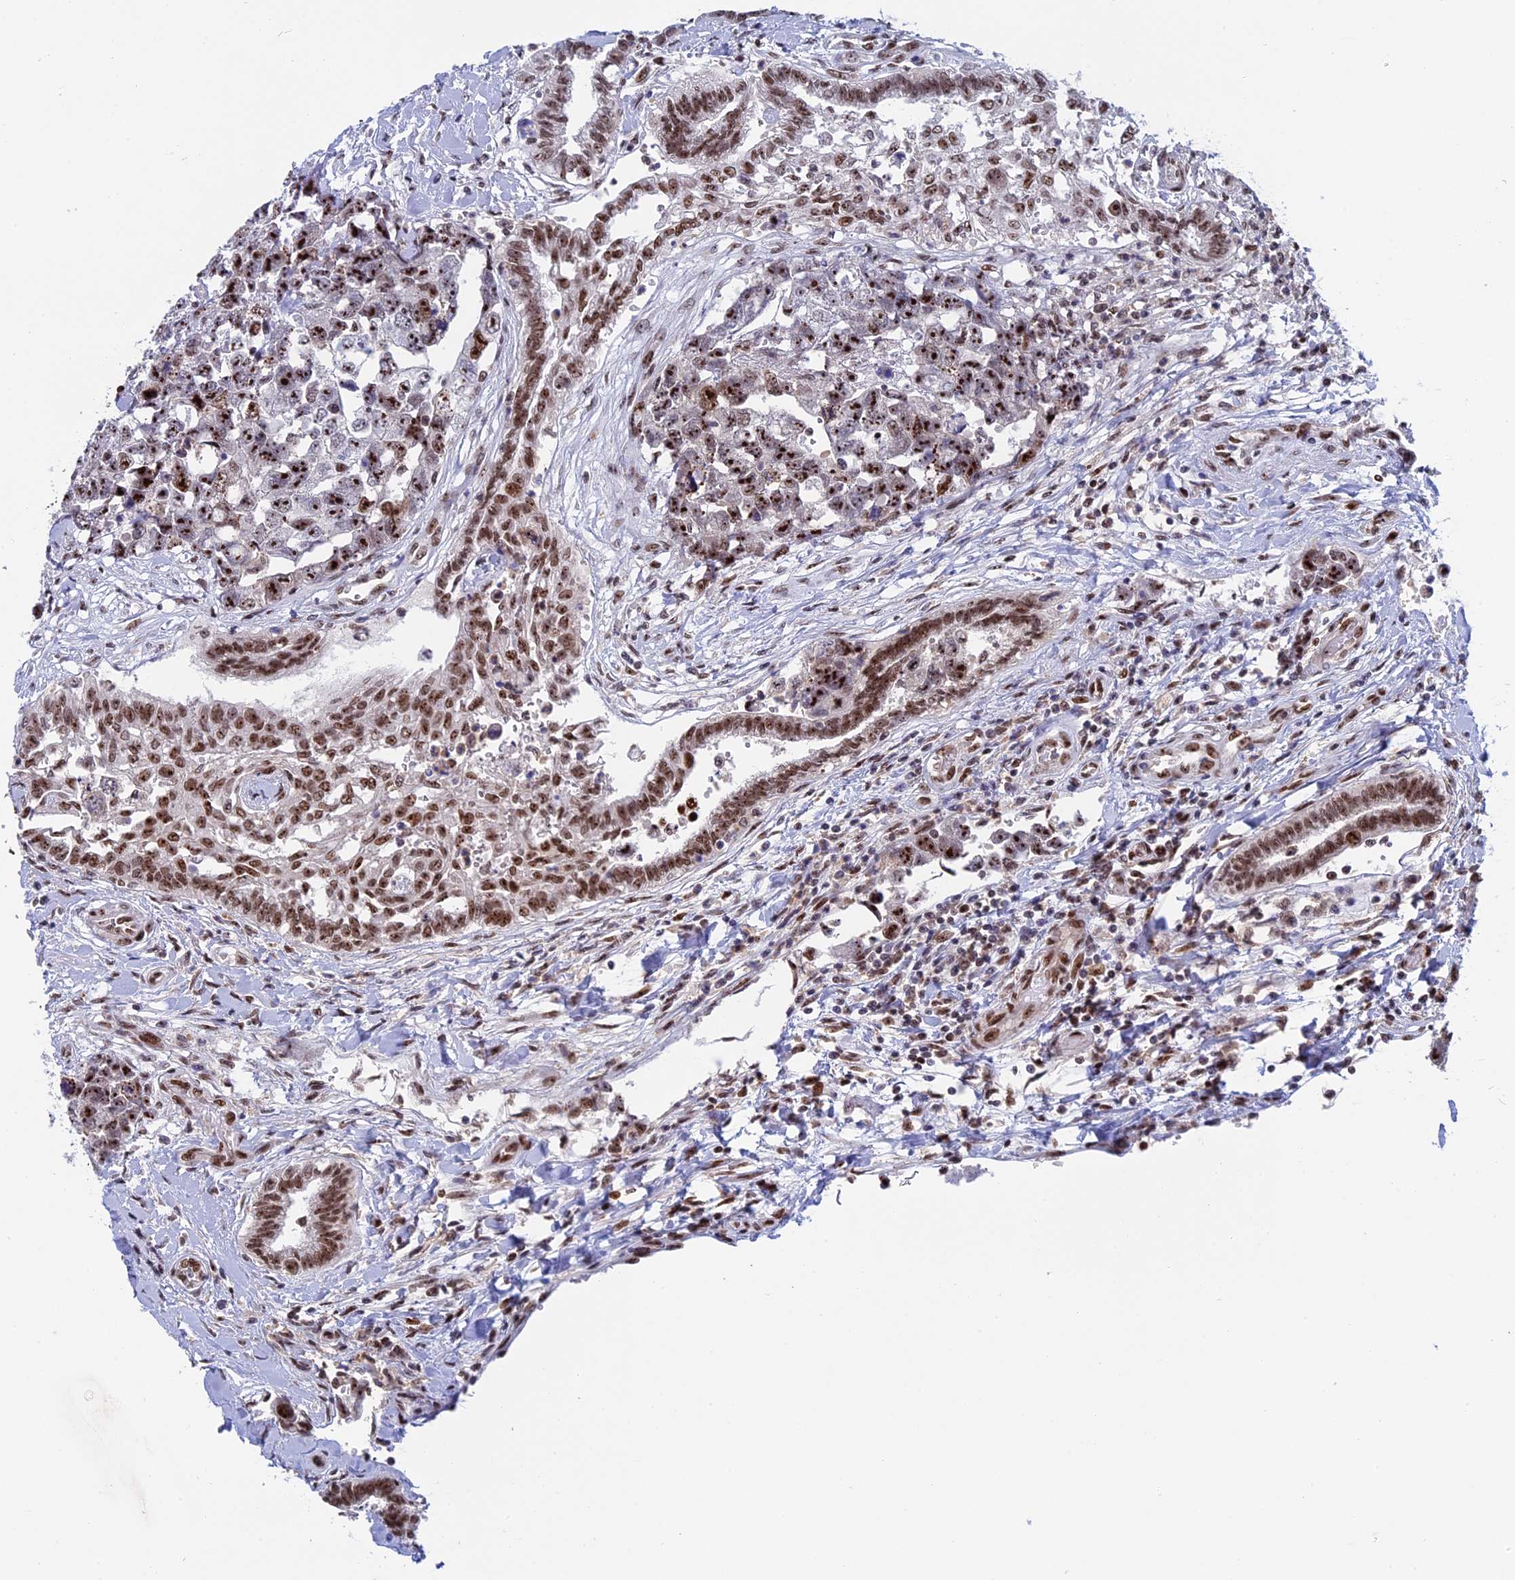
{"staining": {"intensity": "moderate", "quantity": ">75%", "location": "nuclear"}, "tissue": "testis cancer", "cell_type": "Tumor cells", "image_type": "cancer", "snomed": [{"axis": "morphology", "description": "Carcinoma, Embryonal, NOS"}, {"axis": "topography", "description": "Testis"}], "caption": "Testis embryonal carcinoma was stained to show a protein in brown. There is medium levels of moderate nuclear expression in about >75% of tumor cells. Nuclei are stained in blue.", "gene": "CCDC86", "patient": {"sex": "male", "age": 31}}